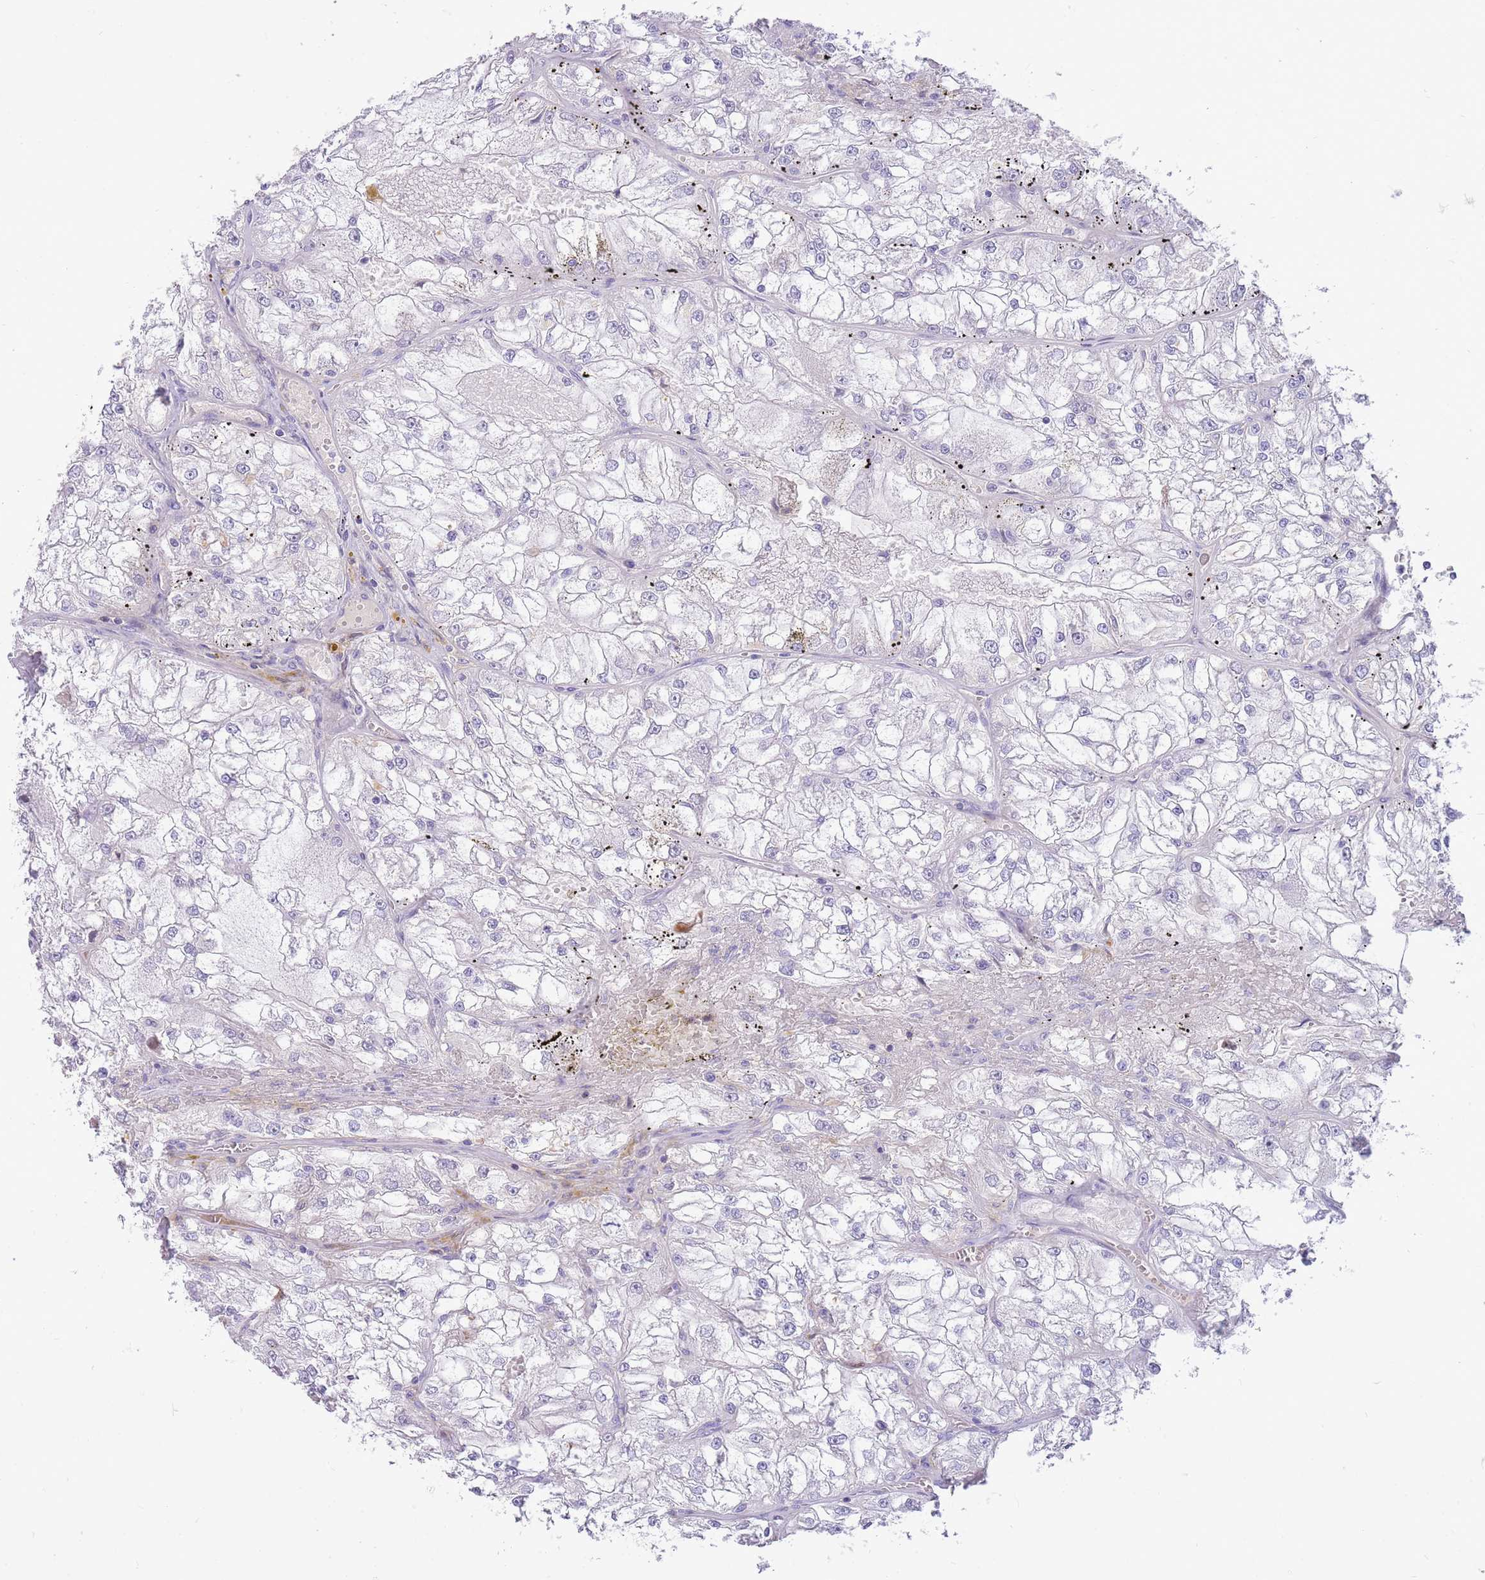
{"staining": {"intensity": "negative", "quantity": "none", "location": "none"}, "tissue": "renal cancer", "cell_type": "Tumor cells", "image_type": "cancer", "snomed": [{"axis": "morphology", "description": "Adenocarcinoma, NOS"}, {"axis": "topography", "description": "Kidney"}], "caption": "DAB immunohistochemical staining of renal adenocarcinoma shows no significant expression in tumor cells. Brightfield microscopy of immunohistochemistry stained with DAB (3,3'-diaminobenzidine) (brown) and hematoxylin (blue), captured at high magnification.", "gene": "LEPROTL1", "patient": {"sex": "female", "age": 72}}